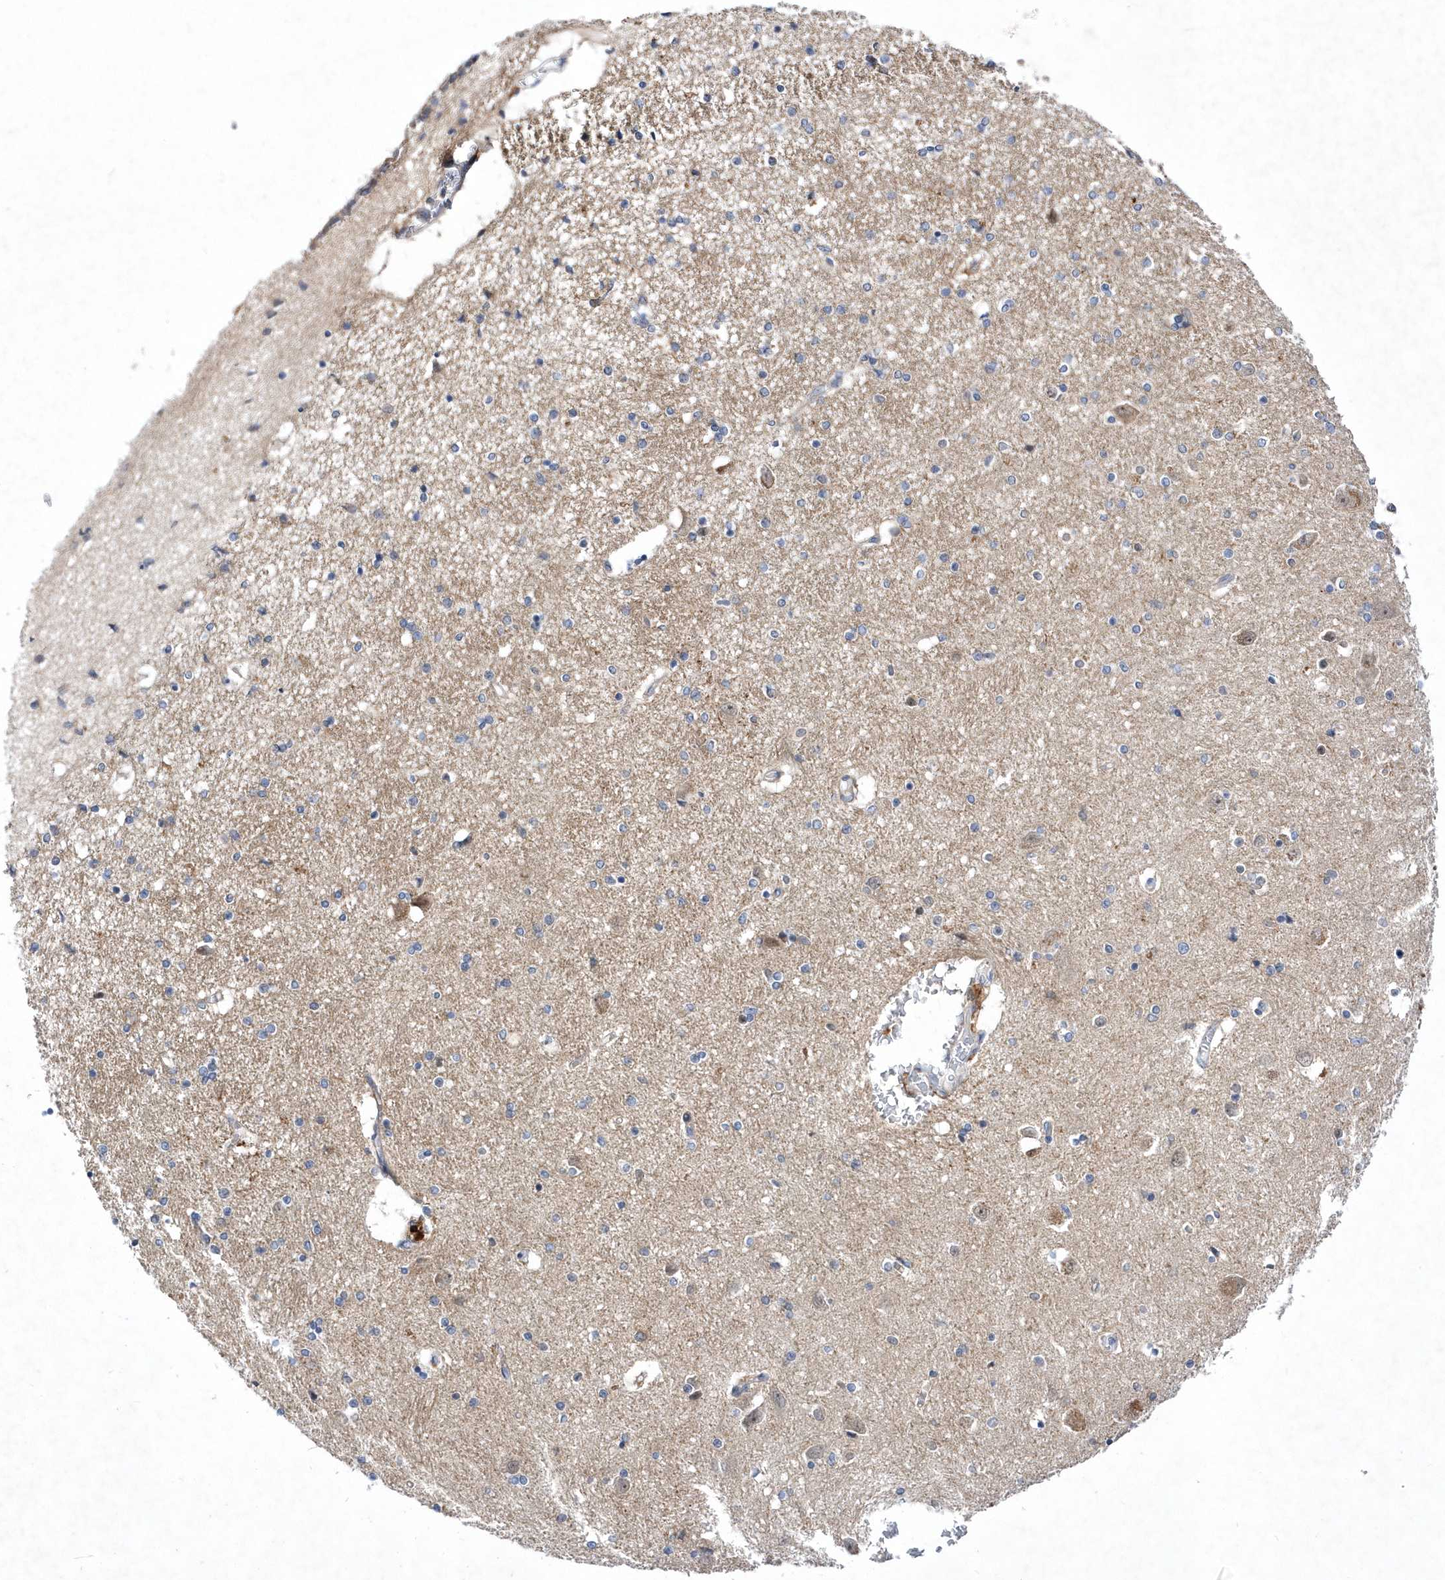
{"staining": {"intensity": "negative", "quantity": "none", "location": "none"}, "tissue": "hippocampus", "cell_type": "Glial cells", "image_type": "normal", "snomed": [{"axis": "morphology", "description": "Normal tissue, NOS"}, {"axis": "topography", "description": "Hippocampus"}], "caption": "There is no significant positivity in glial cells of hippocampus.", "gene": "LONRF2", "patient": {"sex": "female", "age": 54}}